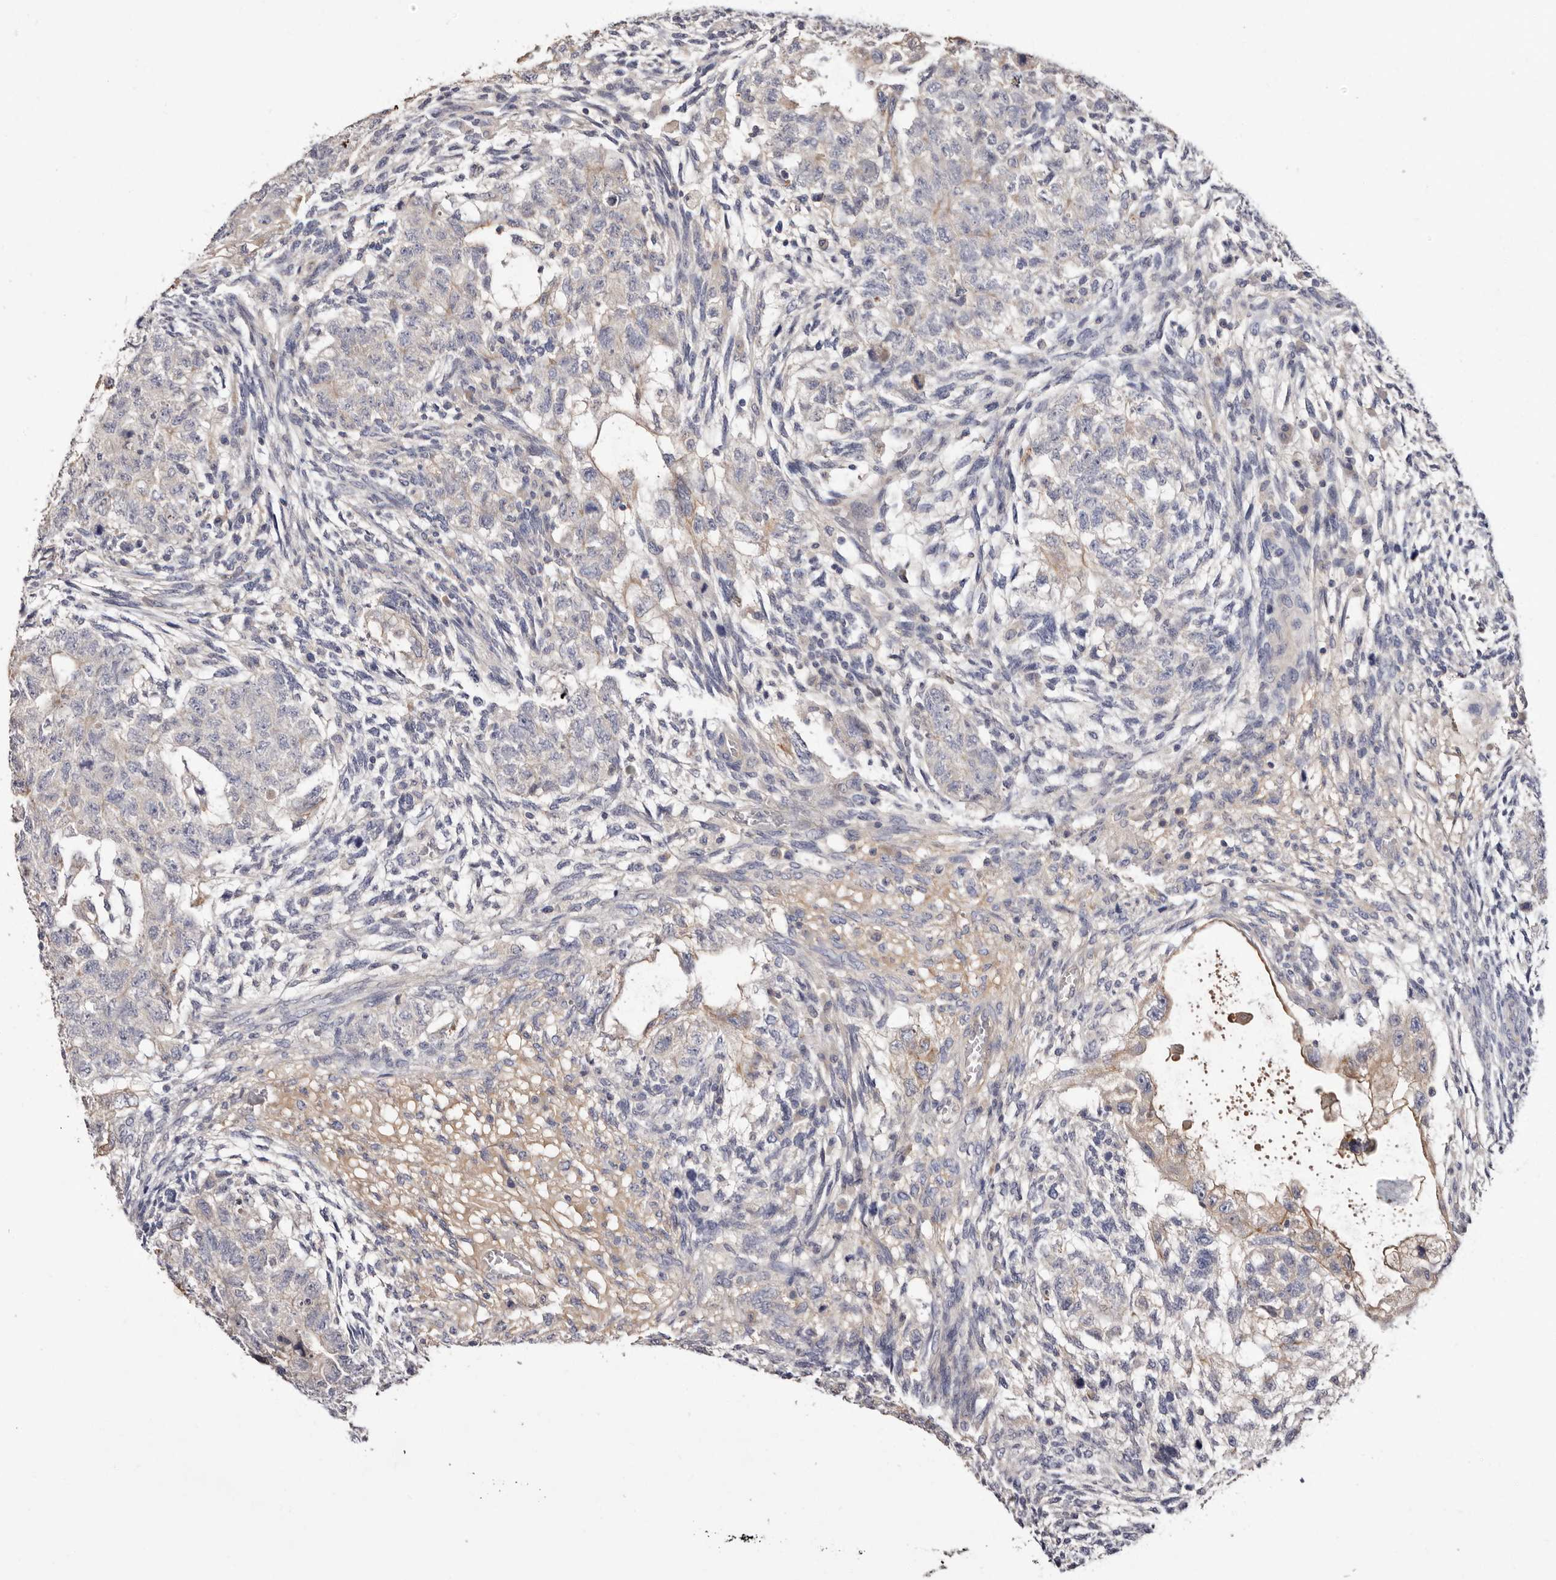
{"staining": {"intensity": "moderate", "quantity": "<25%", "location": "cytoplasmic/membranous"}, "tissue": "testis cancer", "cell_type": "Tumor cells", "image_type": "cancer", "snomed": [{"axis": "morphology", "description": "Normal tissue, NOS"}, {"axis": "morphology", "description": "Carcinoma, Embryonal, NOS"}, {"axis": "topography", "description": "Testis"}], "caption": "Brown immunohistochemical staining in human testis embryonal carcinoma demonstrates moderate cytoplasmic/membranous staining in about <25% of tumor cells.", "gene": "STK16", "patient": {"sex": "male", "age": 36}}